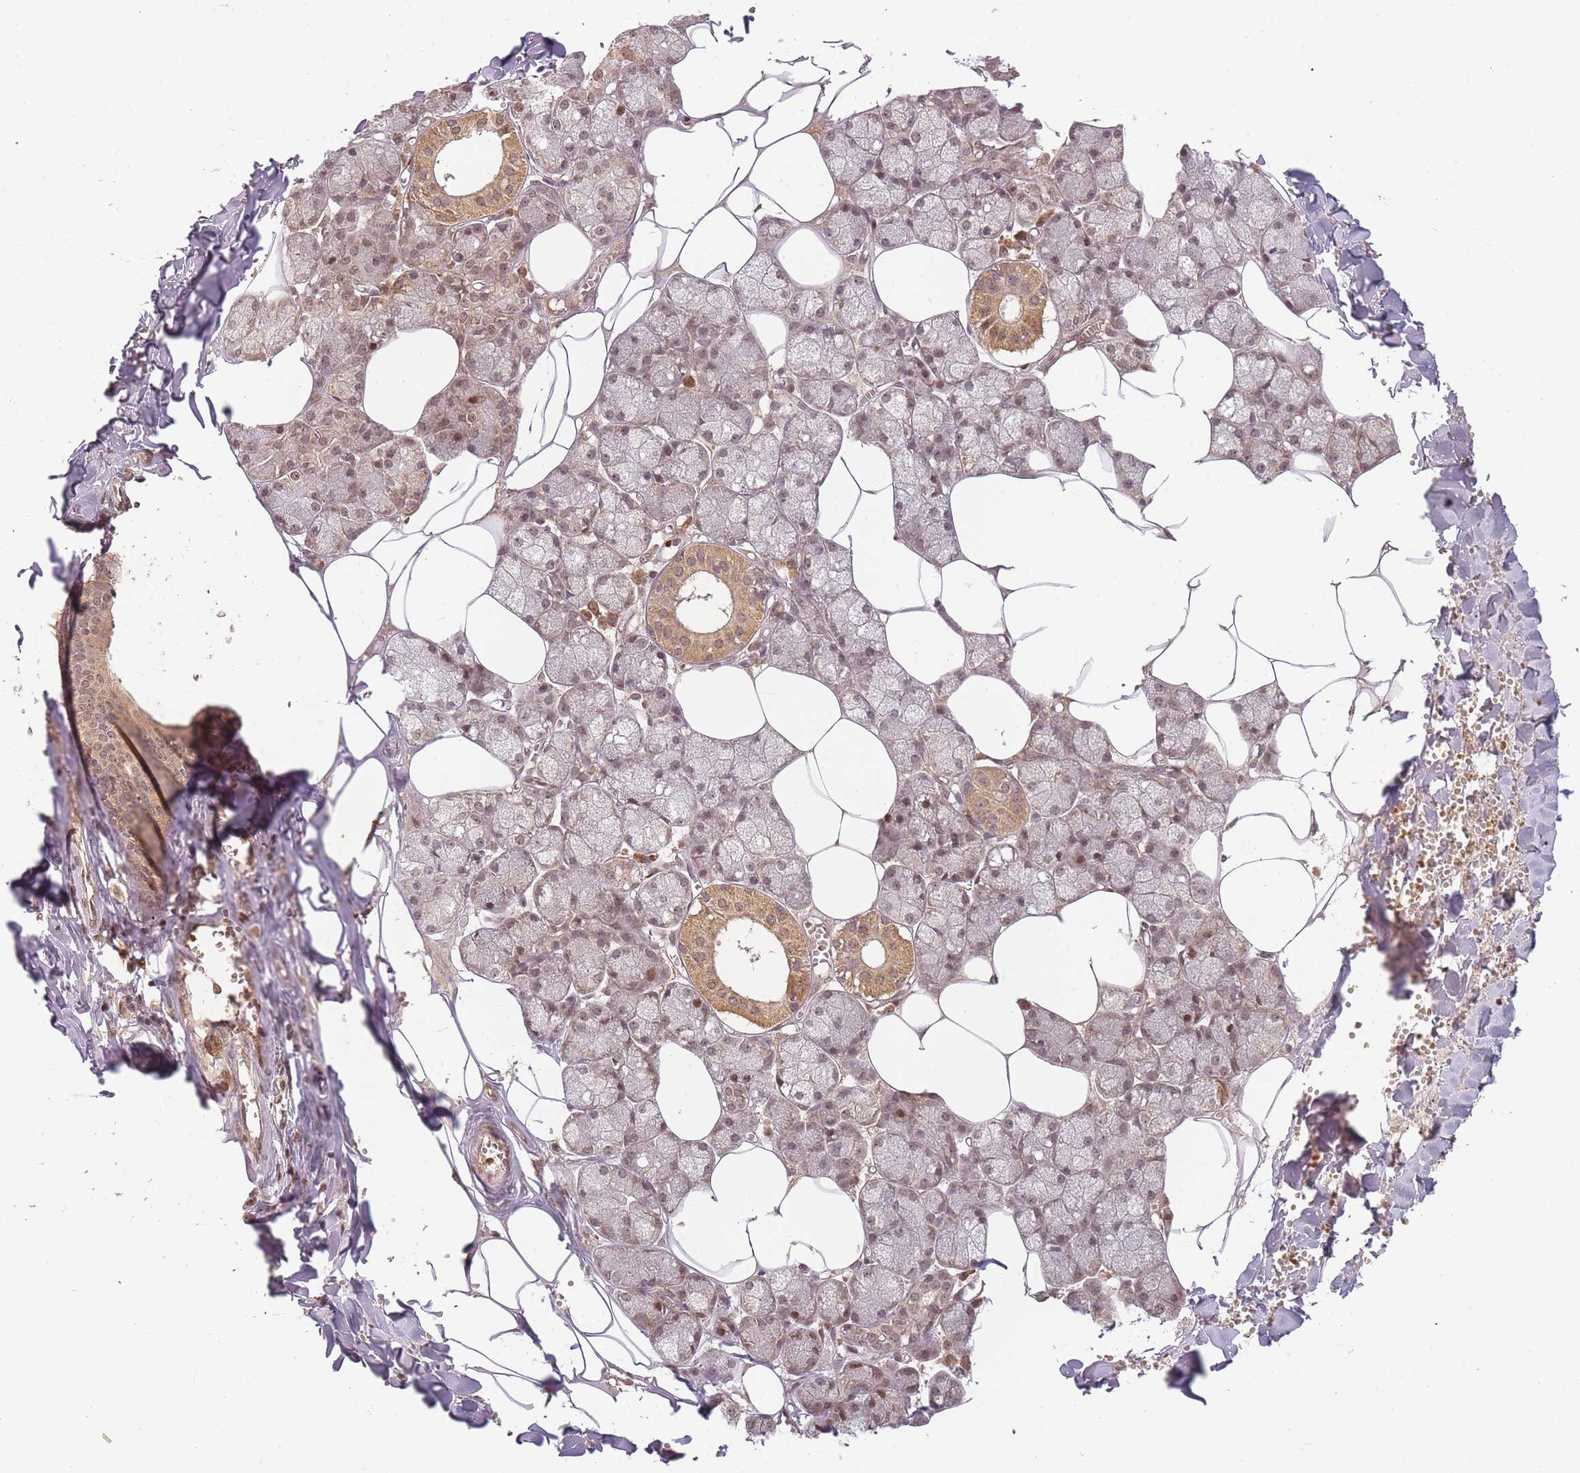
{"staining": {"intensity": "moderate", "quantity": ">75%", "location": "cytoplasmic/membranous,nuclear"}, "tissue": "salivary gland", "cell_type": "Glandular cells", "image_type": "normal", "snomed": [{"axis": "morphology", "description": "Normal tissue, NOS"}, {"axis": "topography", "description": "Salivary gland"}], "caption": "DAB (3,3'-diaminobenzidine) immunohistochemical staining of normal salivary gland demonstrates moderate cytoplasmic/membranous,nuclear protein expression in approximately >75% of glandular cells. (brown staining indicates protein expression, while blue staining denotes nuclei).", "gene": "ZNF497", "patient": {"sex": "male", "age": 62}}